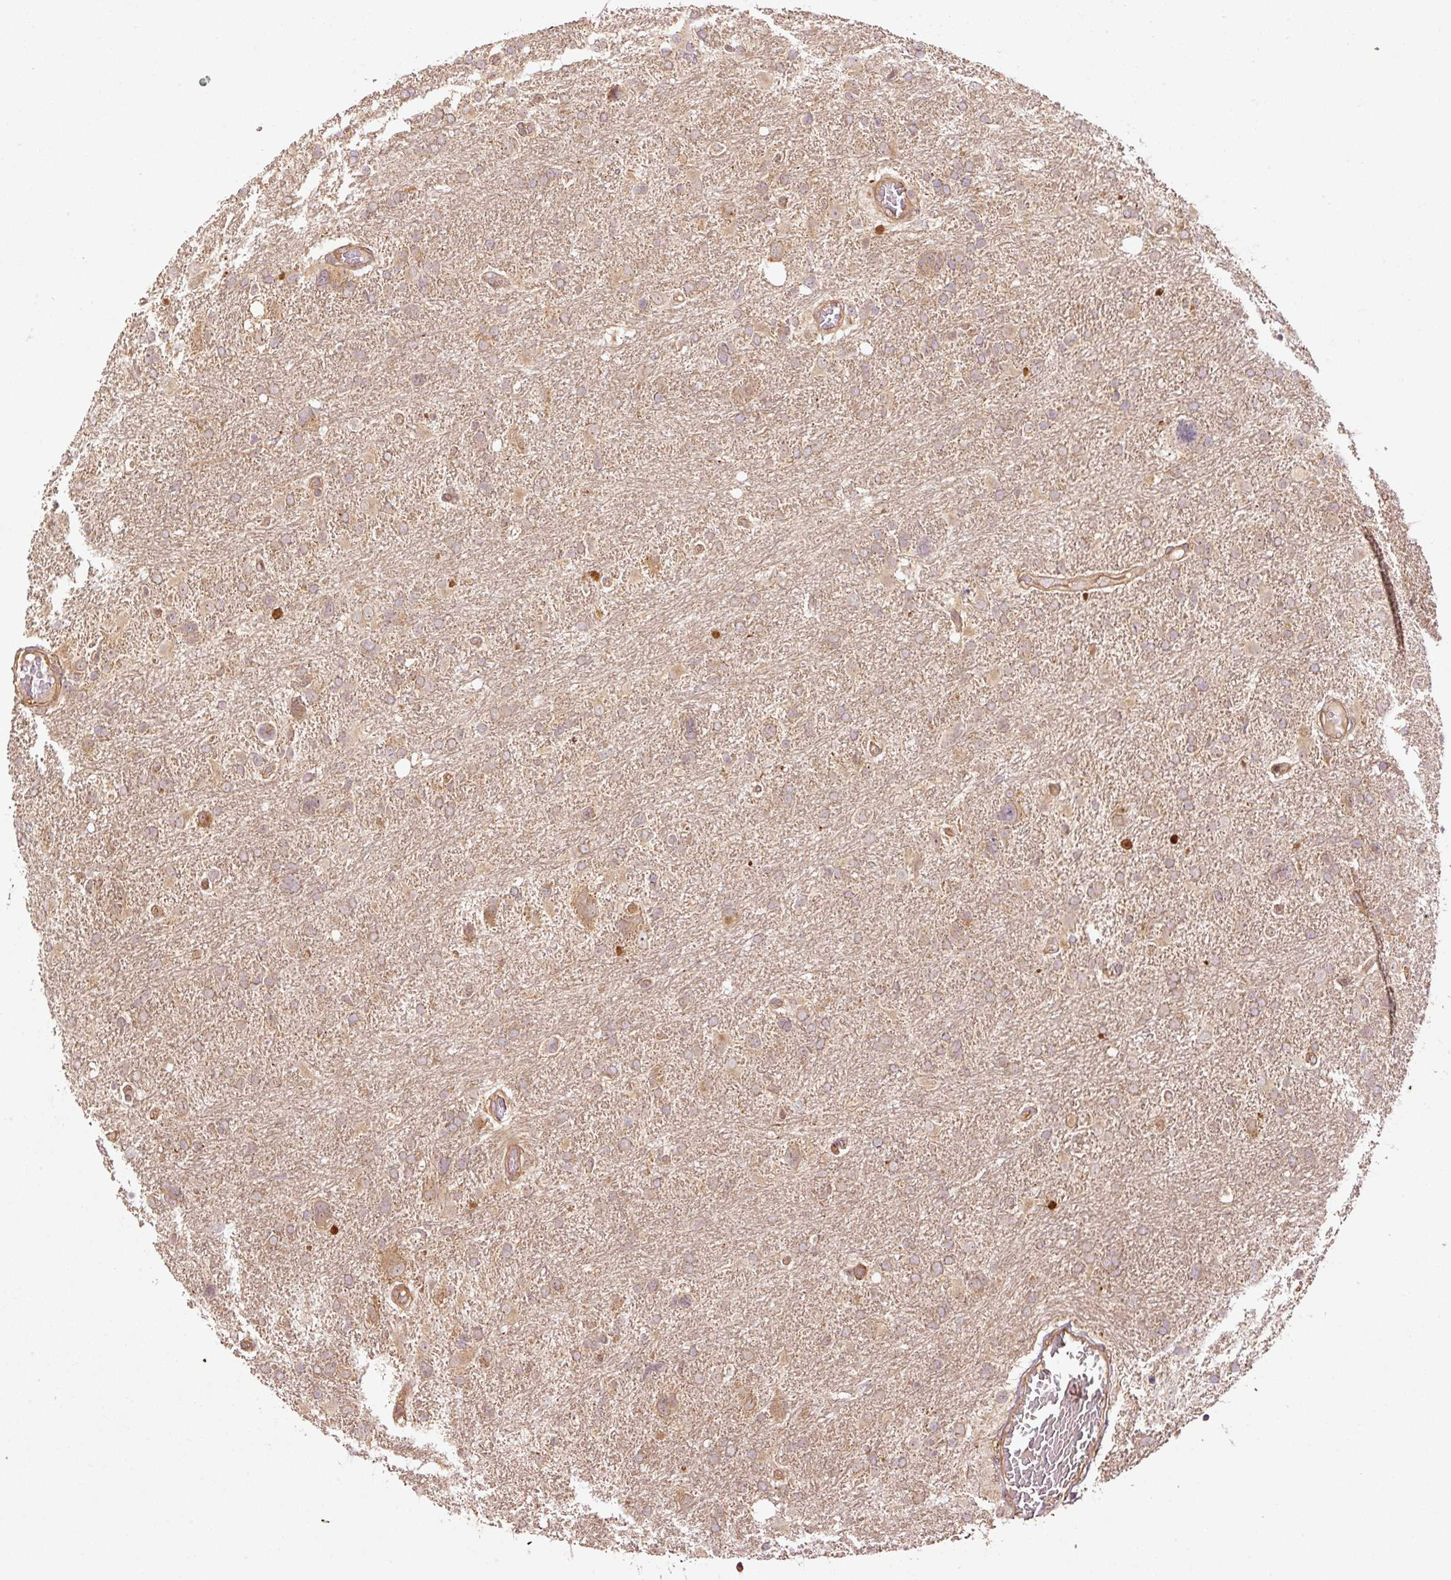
{"staining": {"intensity": "weak", "quantity": ">75%", "location": "cytoplasmic/membranous"}, "tissue": "glioma", "cell_type": "Tumor cells", "image_type": "cancer", "snomed": [{"axis": "morphology", "description": "Glioma, malignant, High grade"}, {"axis": "topography", "description": "Brain"}], "caption": "Immunohistochemical staining of glioma displays low levels of weak cytoplasmic/membranous protein positivity in approximately >75% of tumor cells.", "gene": "OXER1", "patient": {"sex": "male", "age": 61}}